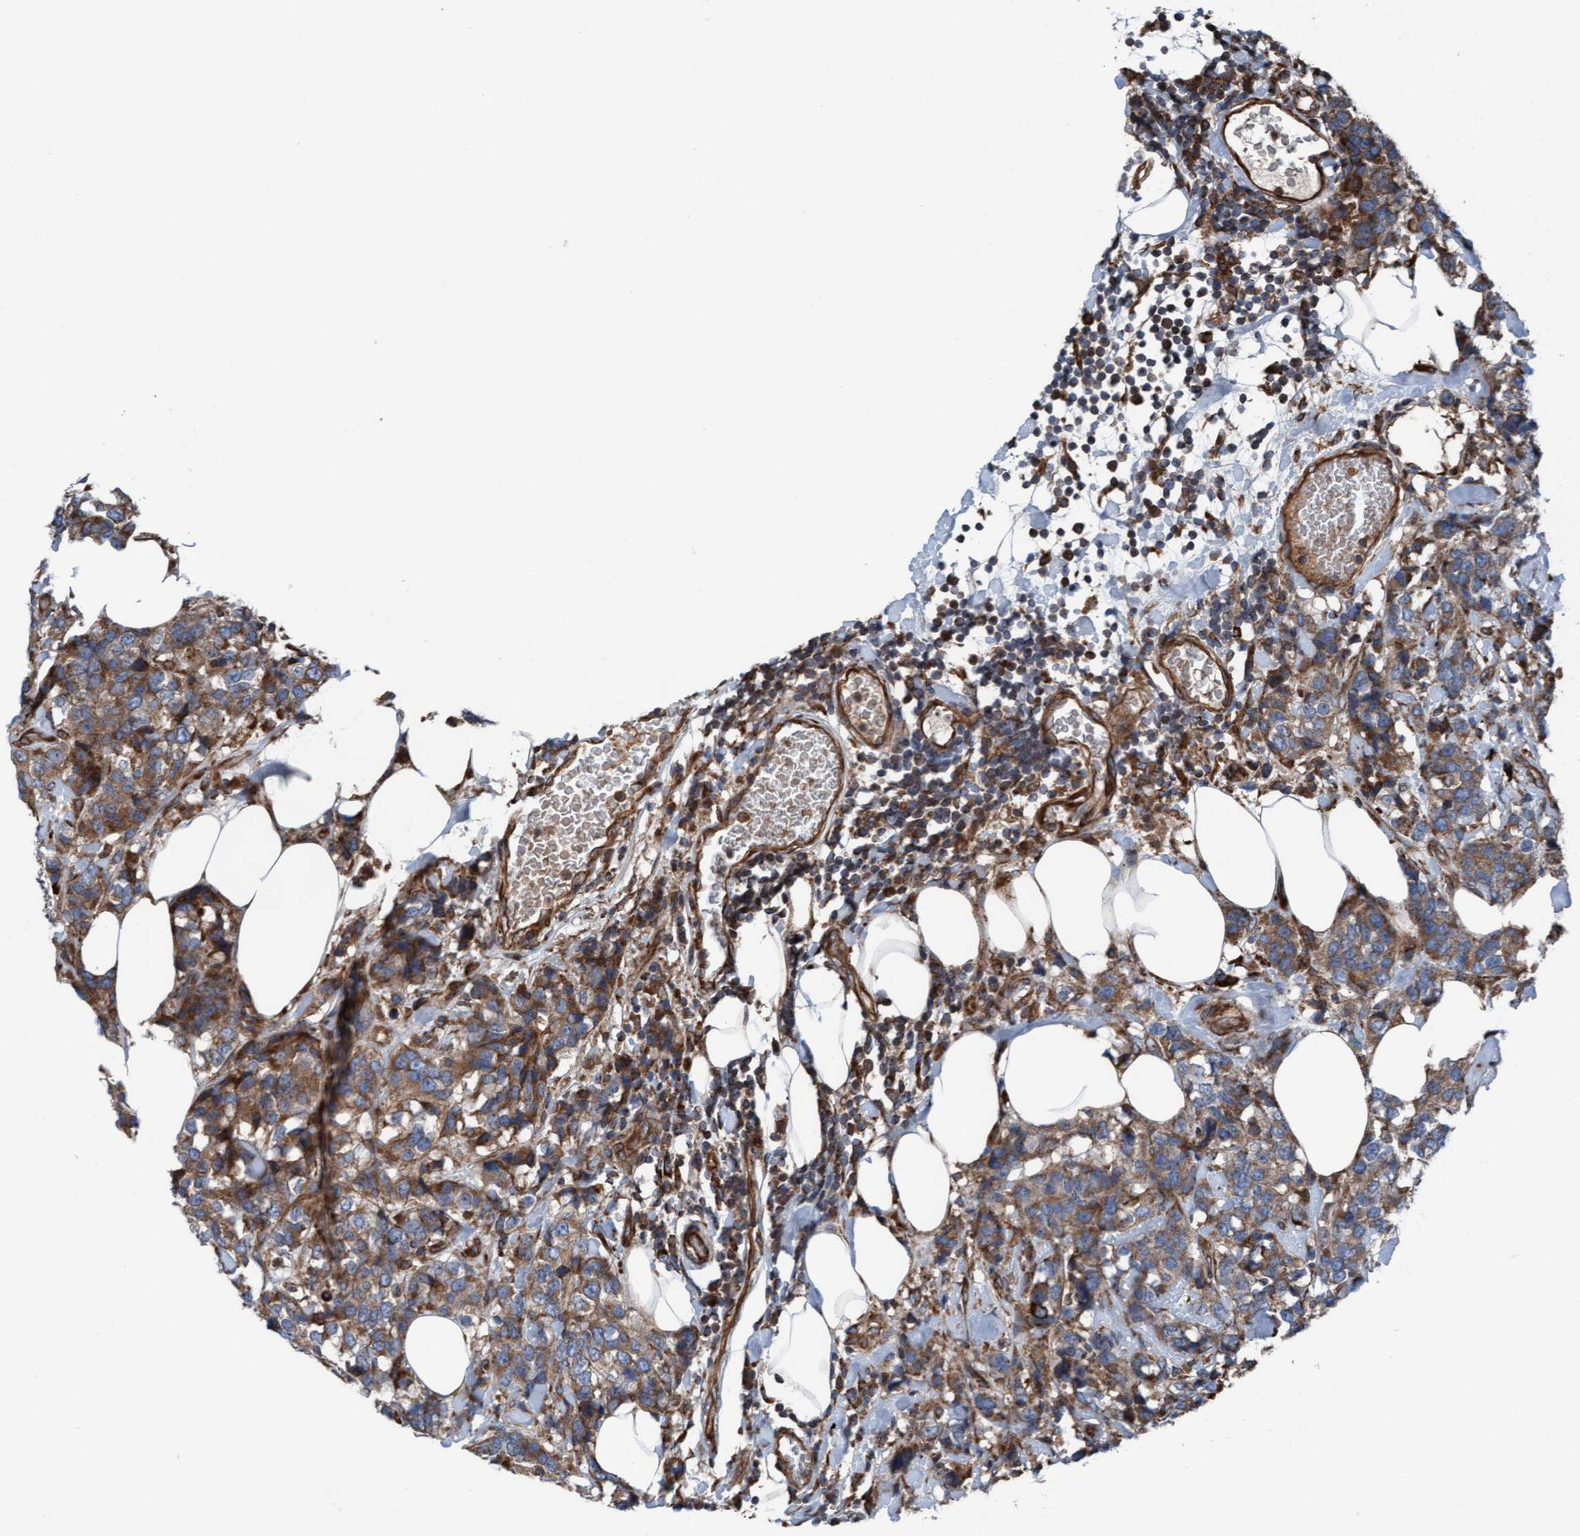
{"staining": {"intensity": "moderate", "quantity": ">75%", "location": "cytoplasmic/membranous"}, "tissue": "breast cancer", "cell_type": "Tumor cells", "image_type": "cancer", "snomed": [{"axis": "morphology", "description": "Lobular carcinoma"}, {"axis": "topography", "description": "Breast"}], "caption": "Lobular carcinoma (breast) stained with a protein marker exhibits moderate staining in tumor cells.", "gene": "RAP1GAP2", "patient": {"sex": "female", "age": 59}}